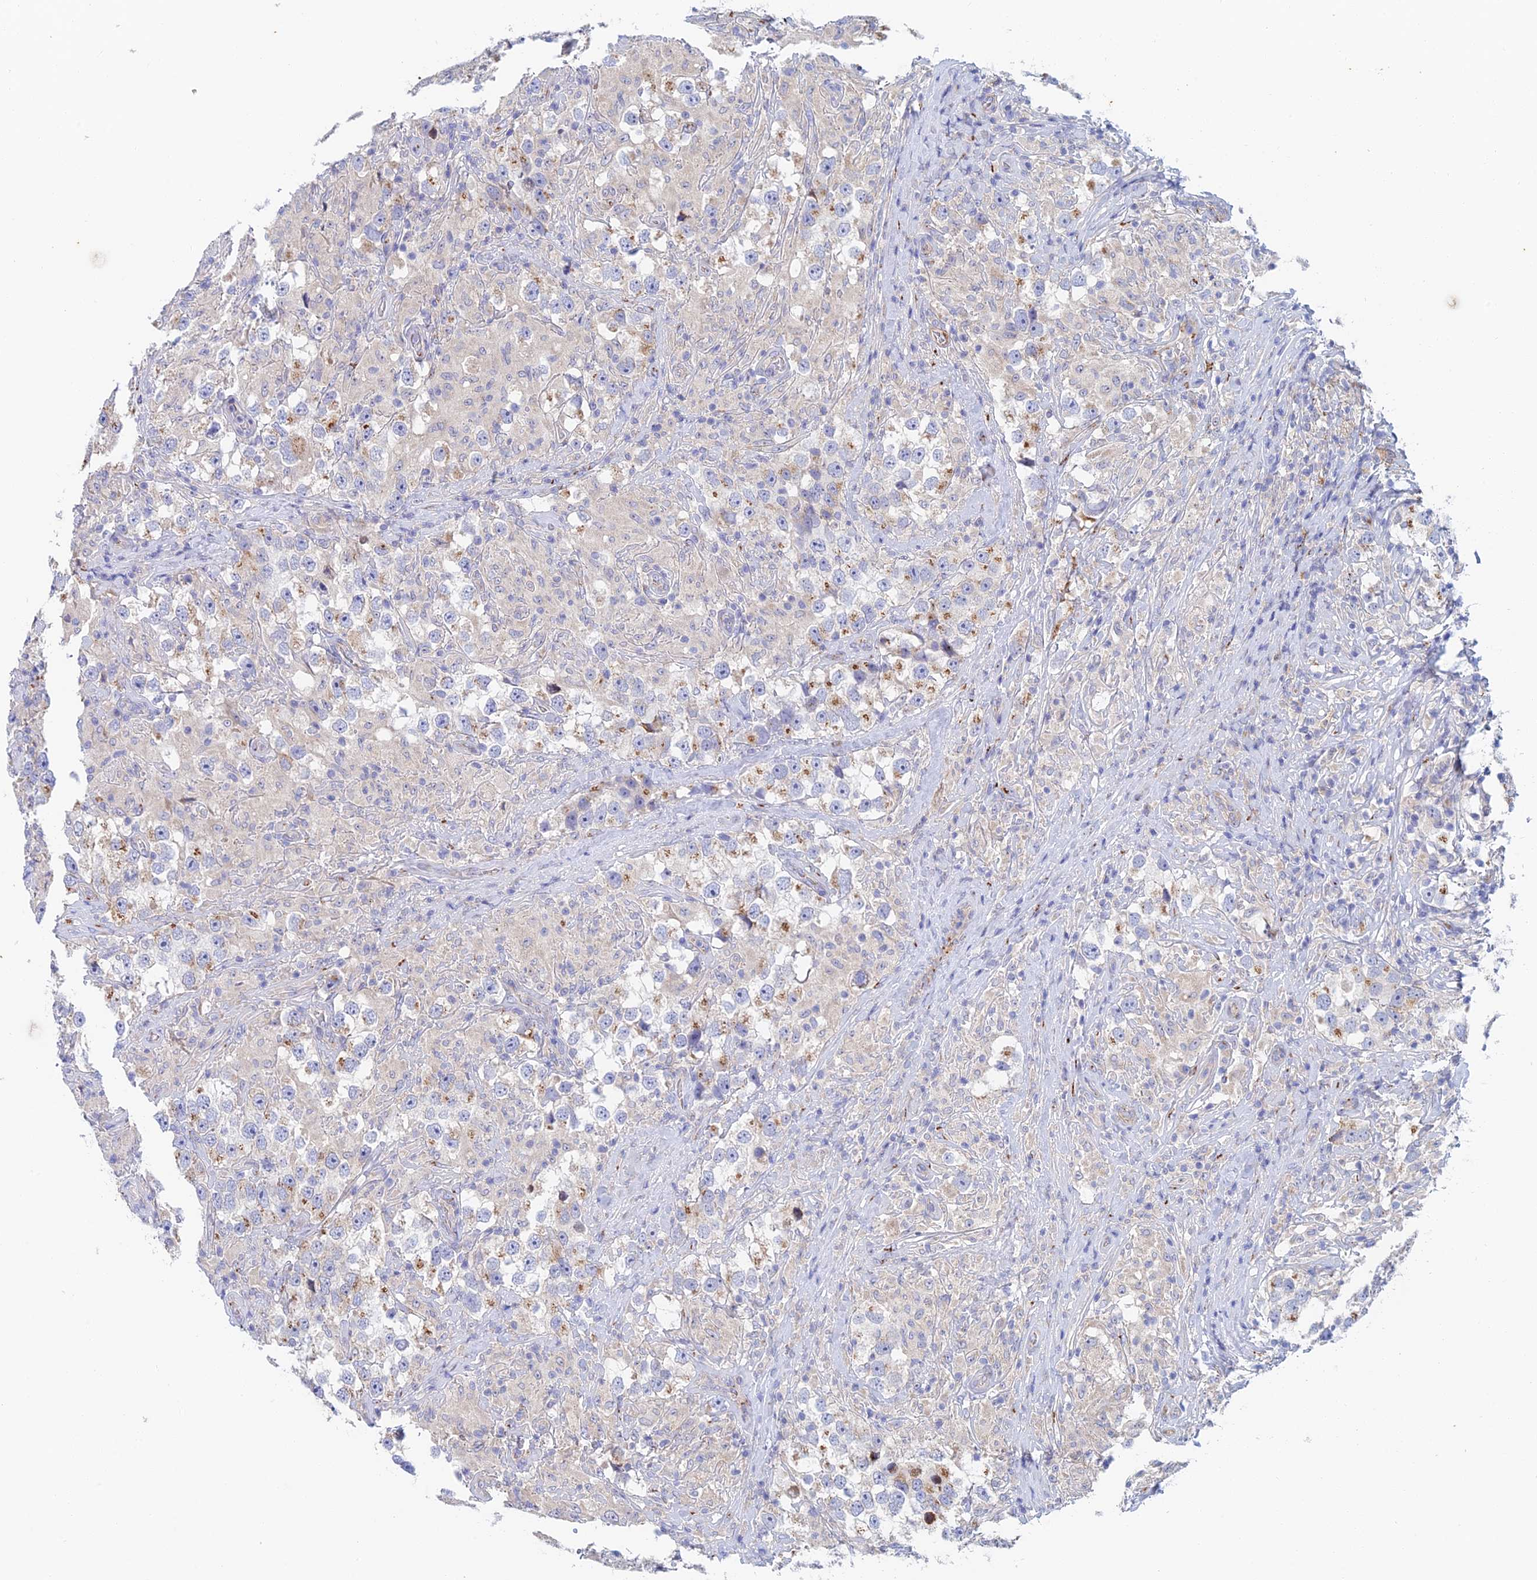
{"staining": {"intensity": "weak", "quantity": "25%-75%", "location": "cytoplasmic/membranous"}, "tissue": "testis cancer", "cell_type": "Tumor cells", "image_type": "cancer", "snomed": [{"axis": "morphology", "description": "Seminoma, NOS"}, {"axis": "topography", "description": "Testis"}], "caption": "Testis cancer (seminoma) stained for a protein (brown) shows weak cytoplasmic/membranous positive expression in approximately 25%-75% of tumor cells.", "gene": "SLC24A3", "patient": {"sex": "male", "age": 46}}